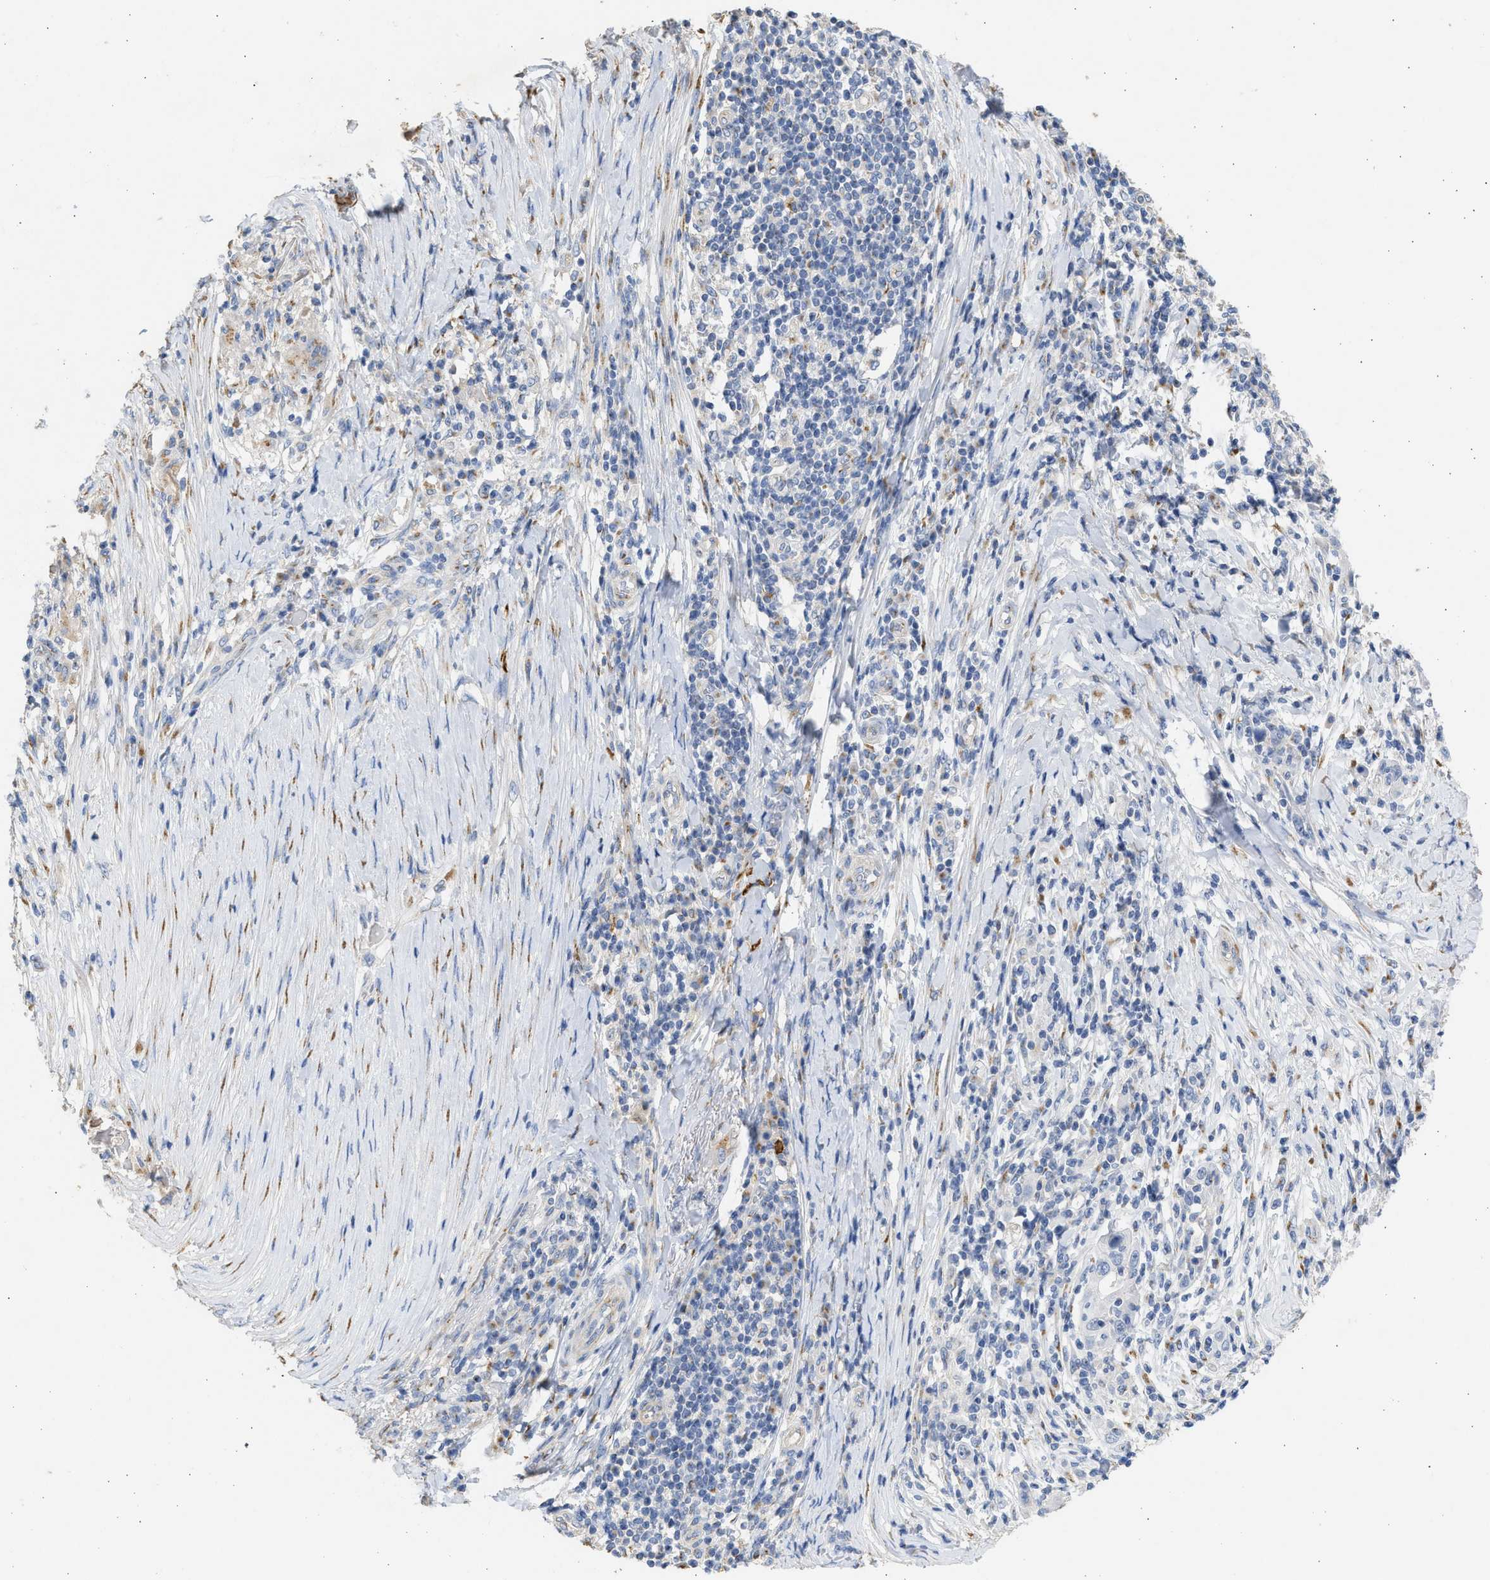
{"staining": {"intensity": "negative", "quantity": "none", "location": "none"}, "tissue": "skin cancer", "cell_type": "Tumor cells", "image_type": "cancer", "snomed": [{"axis": "morphology", "description": "Squamous cell carcinoma, NOS"}, {"axis": "topography", "description": "Skin"}], "caption": "IHC micrograph of human skin squamous cell carcinoma stained for a protein (brown), which shows no positivity in tumor cells.", "gene": "IPO8", "patient": {"sex": "female", "age": 88}}